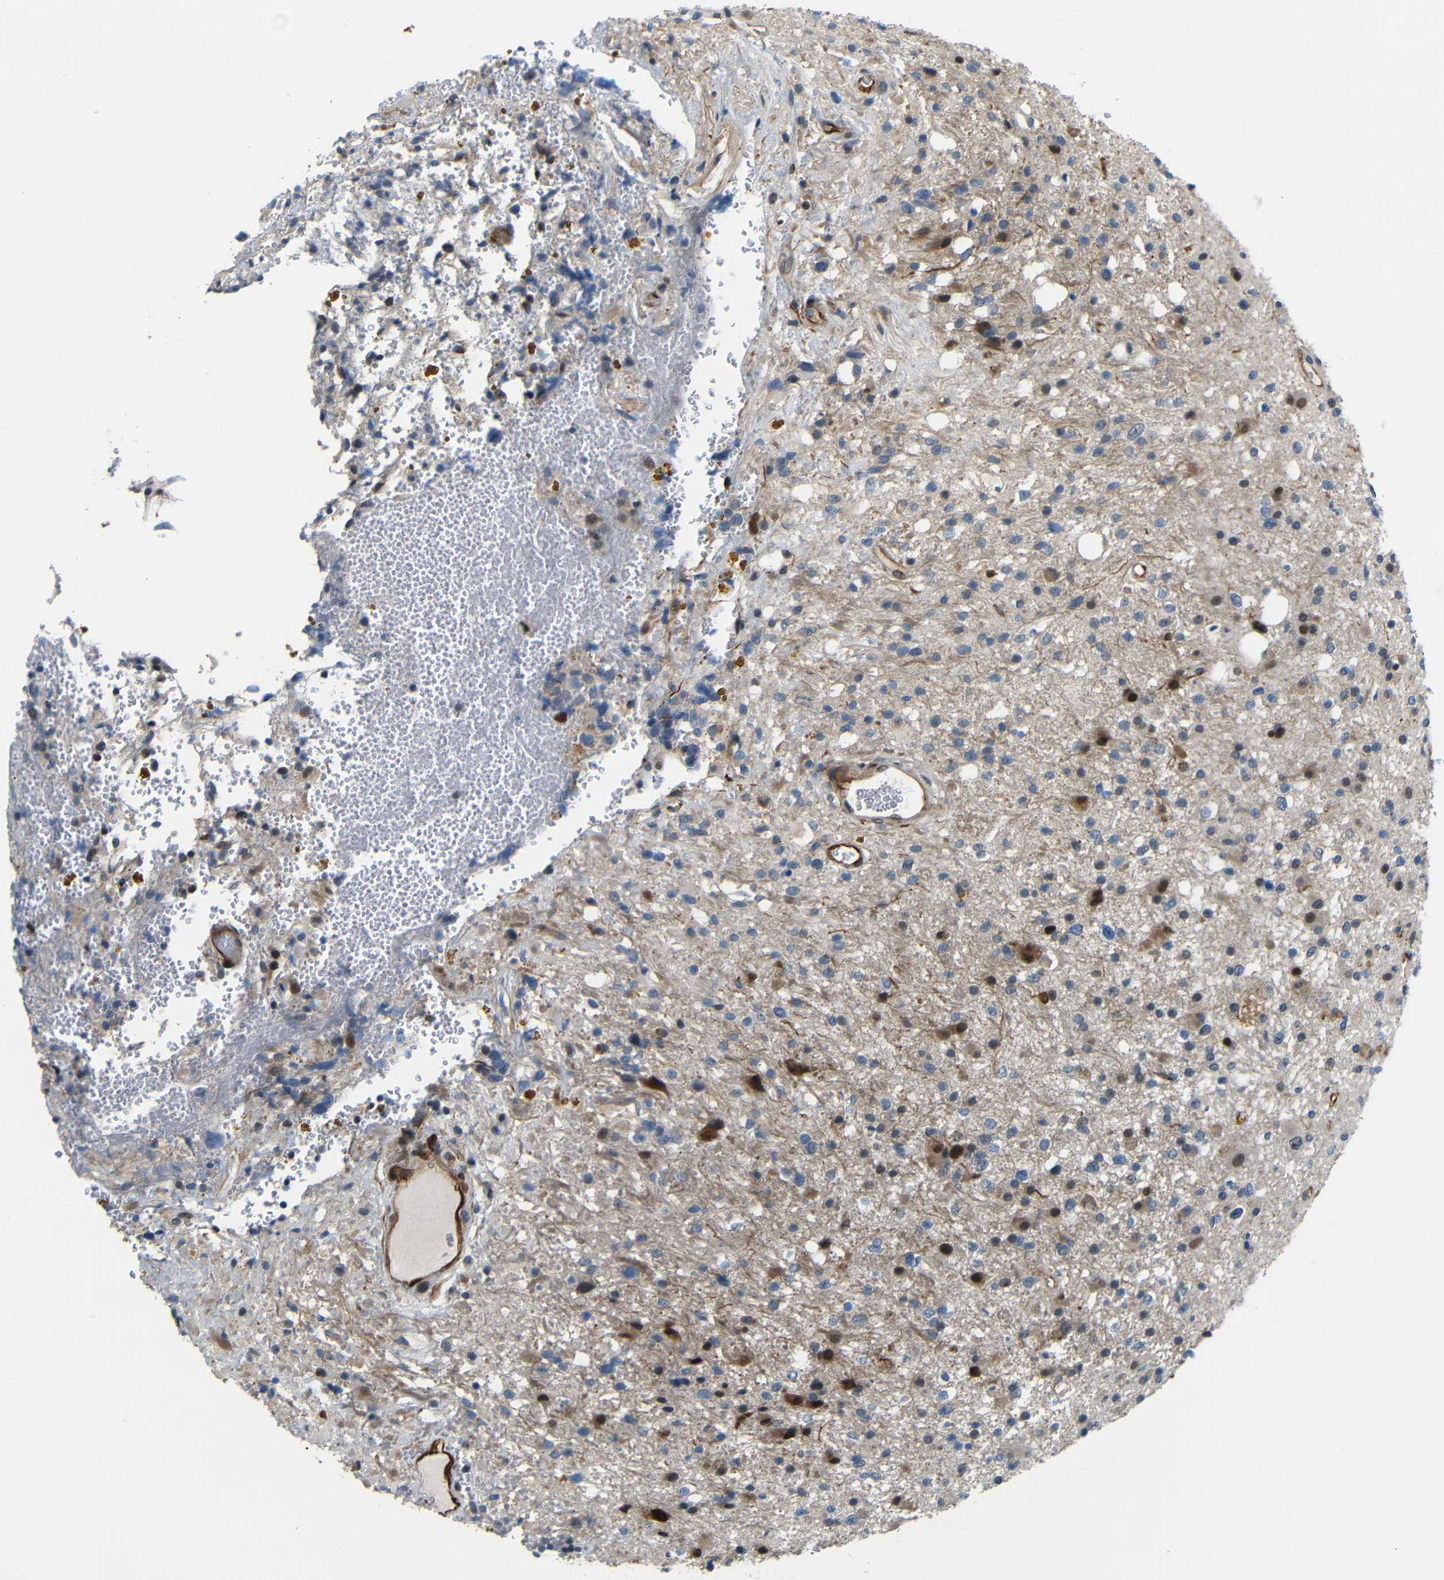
{"staining": {"intensity": "moderate", "quantity": "<25%", "location": "cytoplasmic/membranous,nuclear"}, "tissue": "glioma", "cell_type": "Tumor cells", "image_type": "cancer", "snomed": [{"axis": "morphology", "description": "Glioma, malignant, High grade"}, {"axis": "topography", "description": "Brain"}], "caption": "The photomicrograph displays staining of glioma, revealing moderate cytoplasmic/membranous and nuclear protein staining (brown color) within tumor cells.", "gene": "SYDE1", "patient": {"sex": "male", "age": 33}}